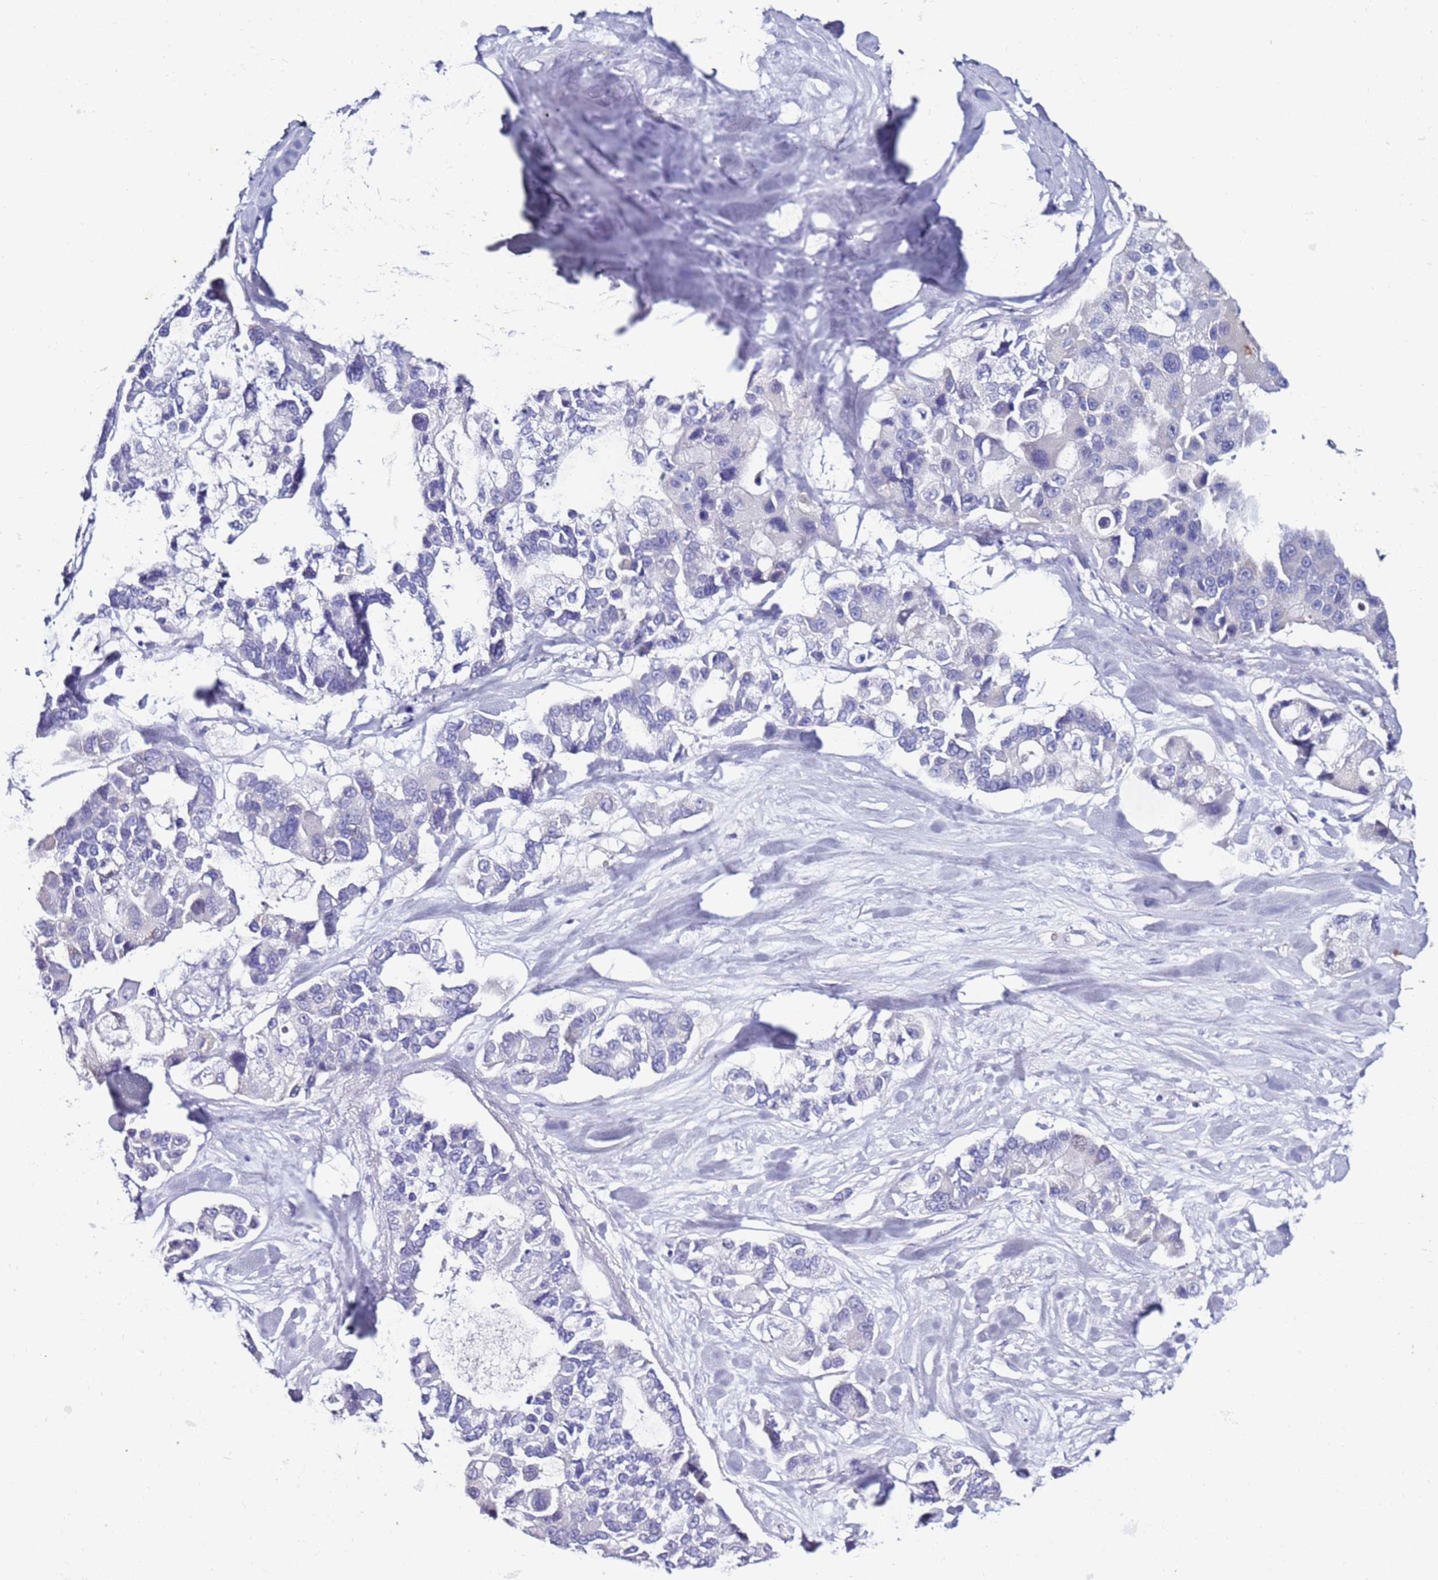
{"staining": {"intensity": "negative", "quantity": "none", "location": "none"}, "tissue": "lung cancer", "cell_type": "Tumor cells", "image_type": "cancer", "snomed": [{"axis": "morphology", "description": "Adenocarcinoma, NOS"}, {"axis": "topography", "description": "Lung"}], "caption": "DAB (3,3'-diaminobenzidine) immunohistochemical staining of human lung adenocarcinoma shows no significant expression in tumor cells.", "gene": "GPN3", "patient": {"sex": "female", "age": 54}}